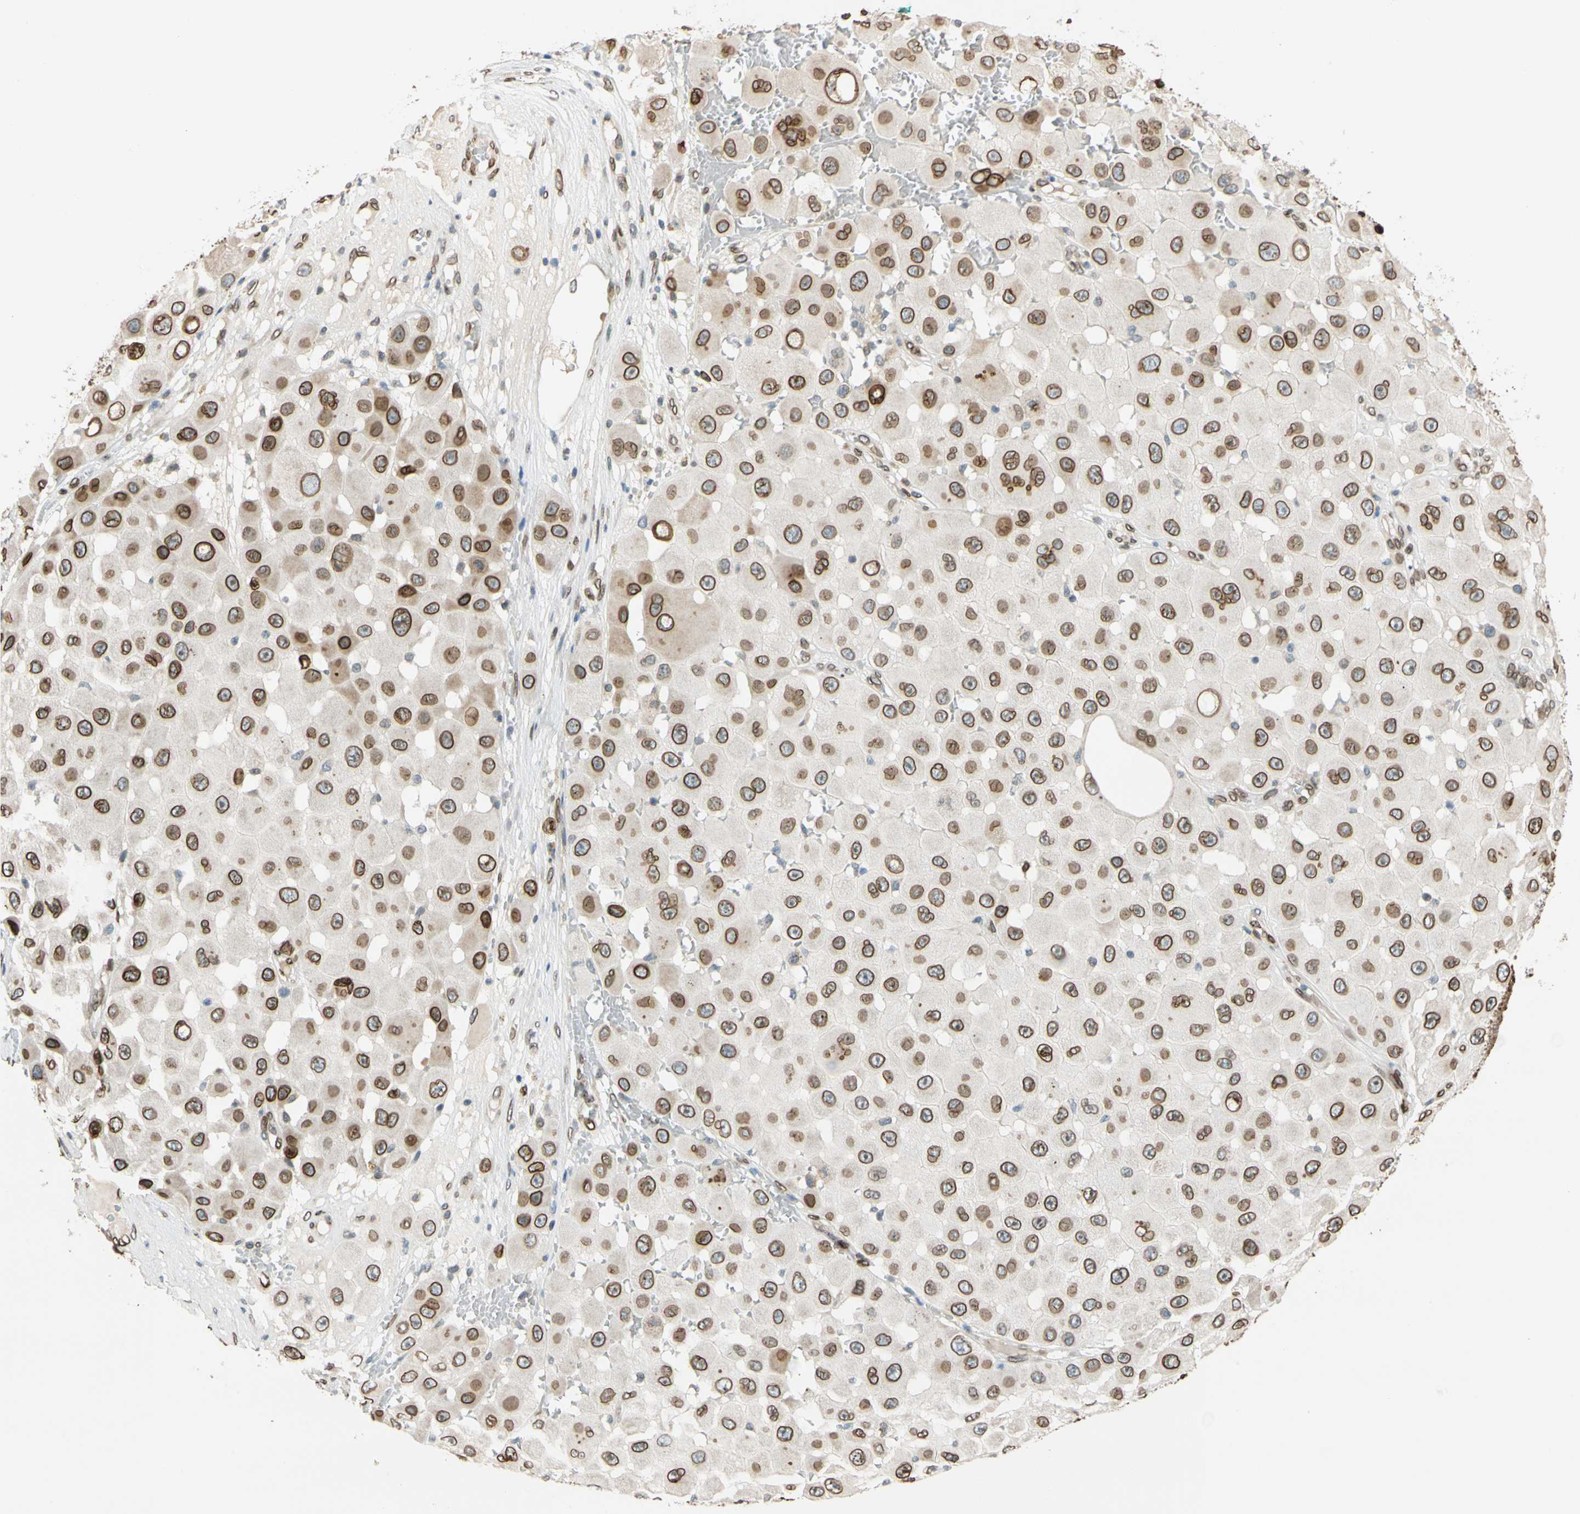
{"staining": {"intensity": "strong", "quantity": ">75%", "location": "cytoplasmic/membranous,nuclear"}, "tissue": "melanoma", "cell_type": "Tumor cells", "image_type": "cancer", "snomed": [{"axis": "morphology", "description": "Malignant melanoma, NOS"}, {"axis": "topography", "description": "Skin"}], "caption": "IHC (DAB (3,3'-diaminobenzidine)) staining of melanoma demonstrates strong cytoplasmic/membranous and nuclear protein expression in about >75% of tumor cells. The protein of interest is stained brown, and the nuclei are stained in blue (DAB IHC with brightfield microscopy, high magnification).", "gene": "SUN1", "patient": {"sex": "female", "age": 81}}